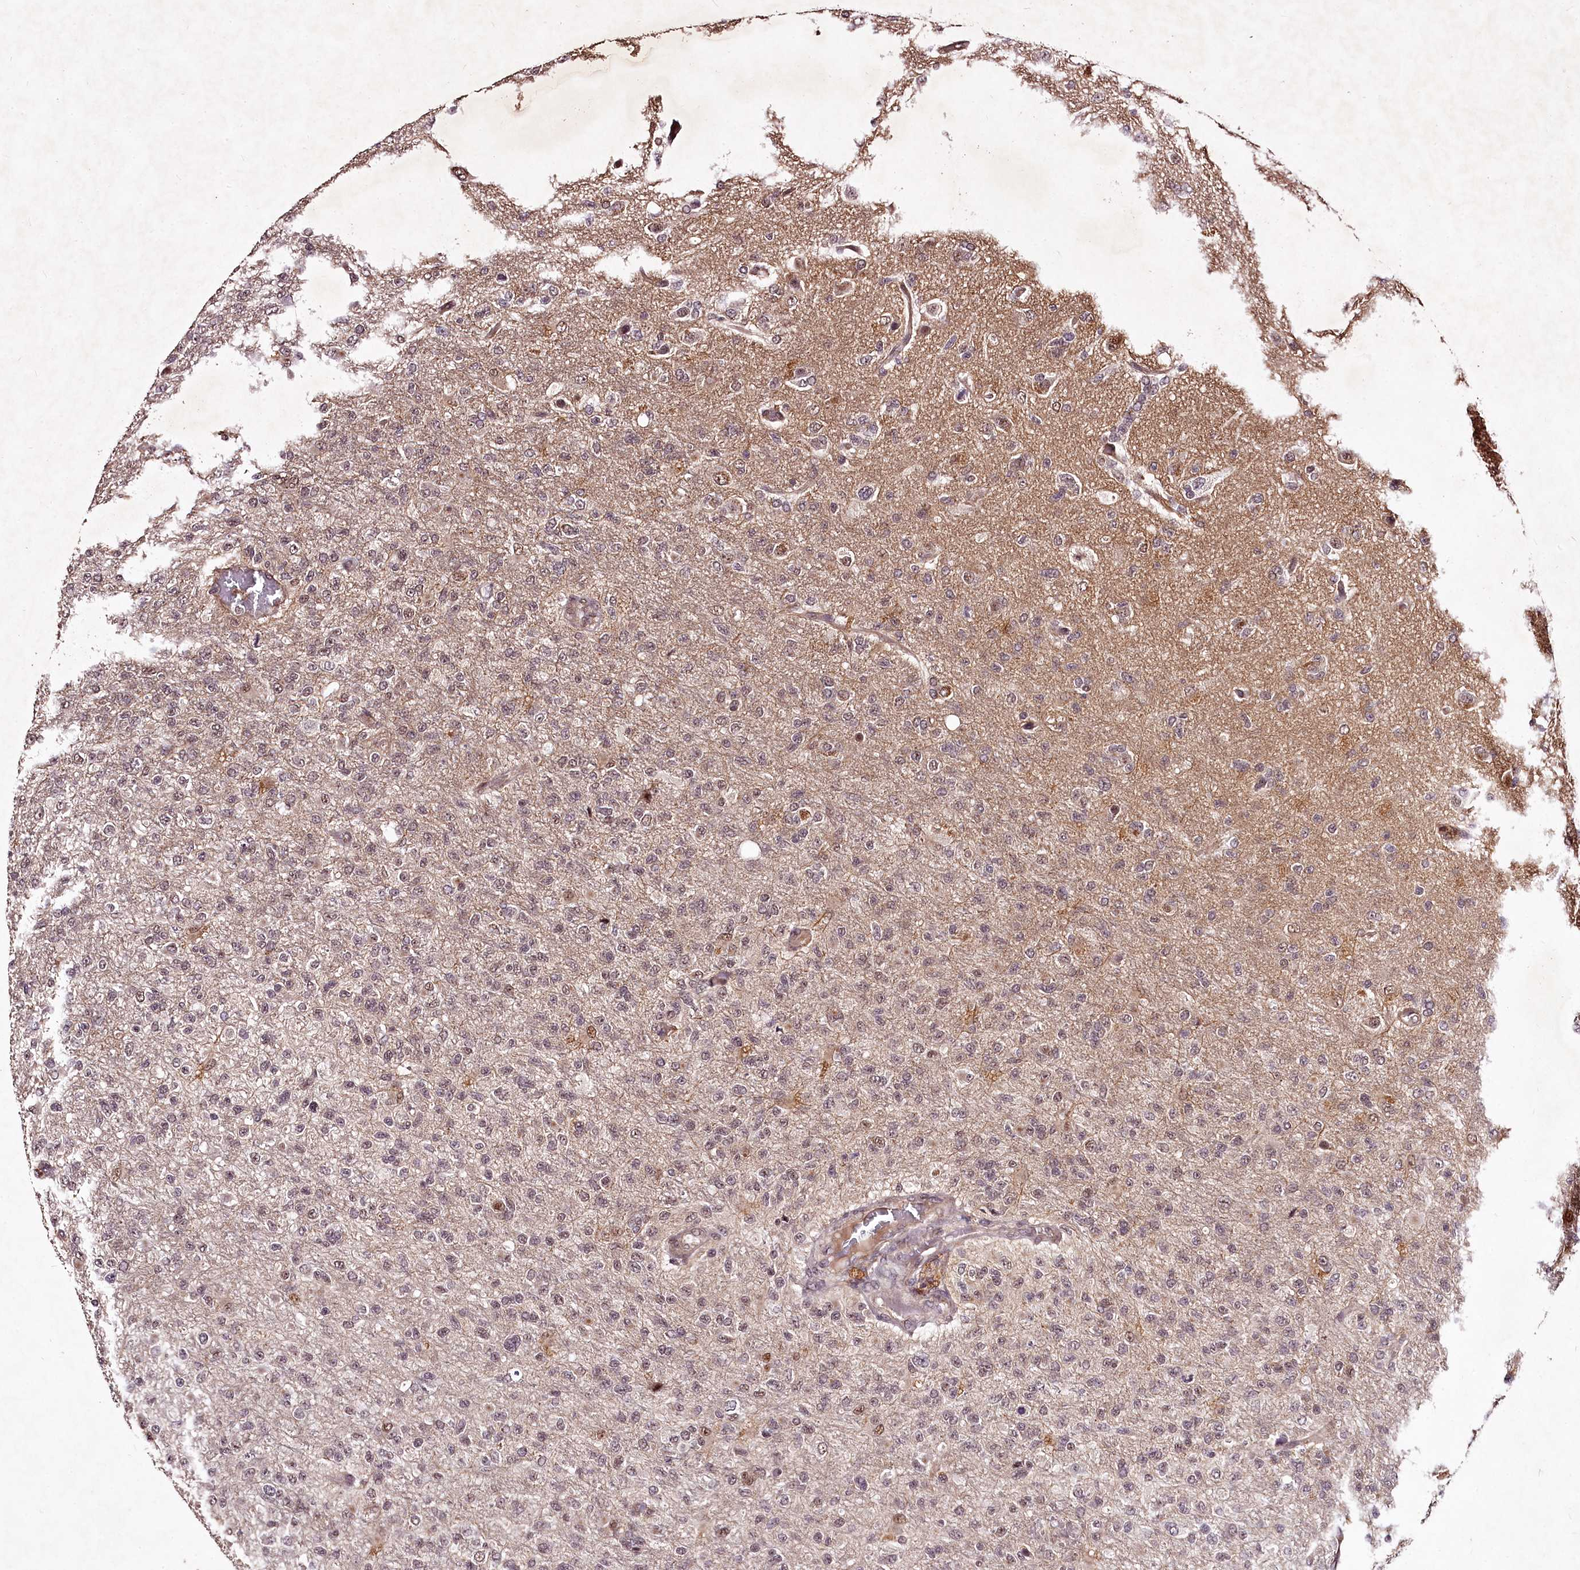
{"staining": {"intensity": "moderate", "quantity": "<25%", "location": "nuclear"}, "tissue": "glioma", "cell_type": "Tumor cells", "image_type": "cancer", "snomed": [{"axis": "morphology", "description": "Glioma, malignant, High grade"}, {"axis": "topography", "description": "Brain"}], "caption": "Immunohistochemistry (IHC) of glioma displays low levels of moderate nuclear expression in about <25% of tumor cells. The protein is stained brown, and the nuclei are stained in blue (DAB (3,3'-diaminobenzidine) IHC with brightfield microscopy, high magnification).", "gene": "MAML3", "patient": {"sex": "female", "age": 74}}